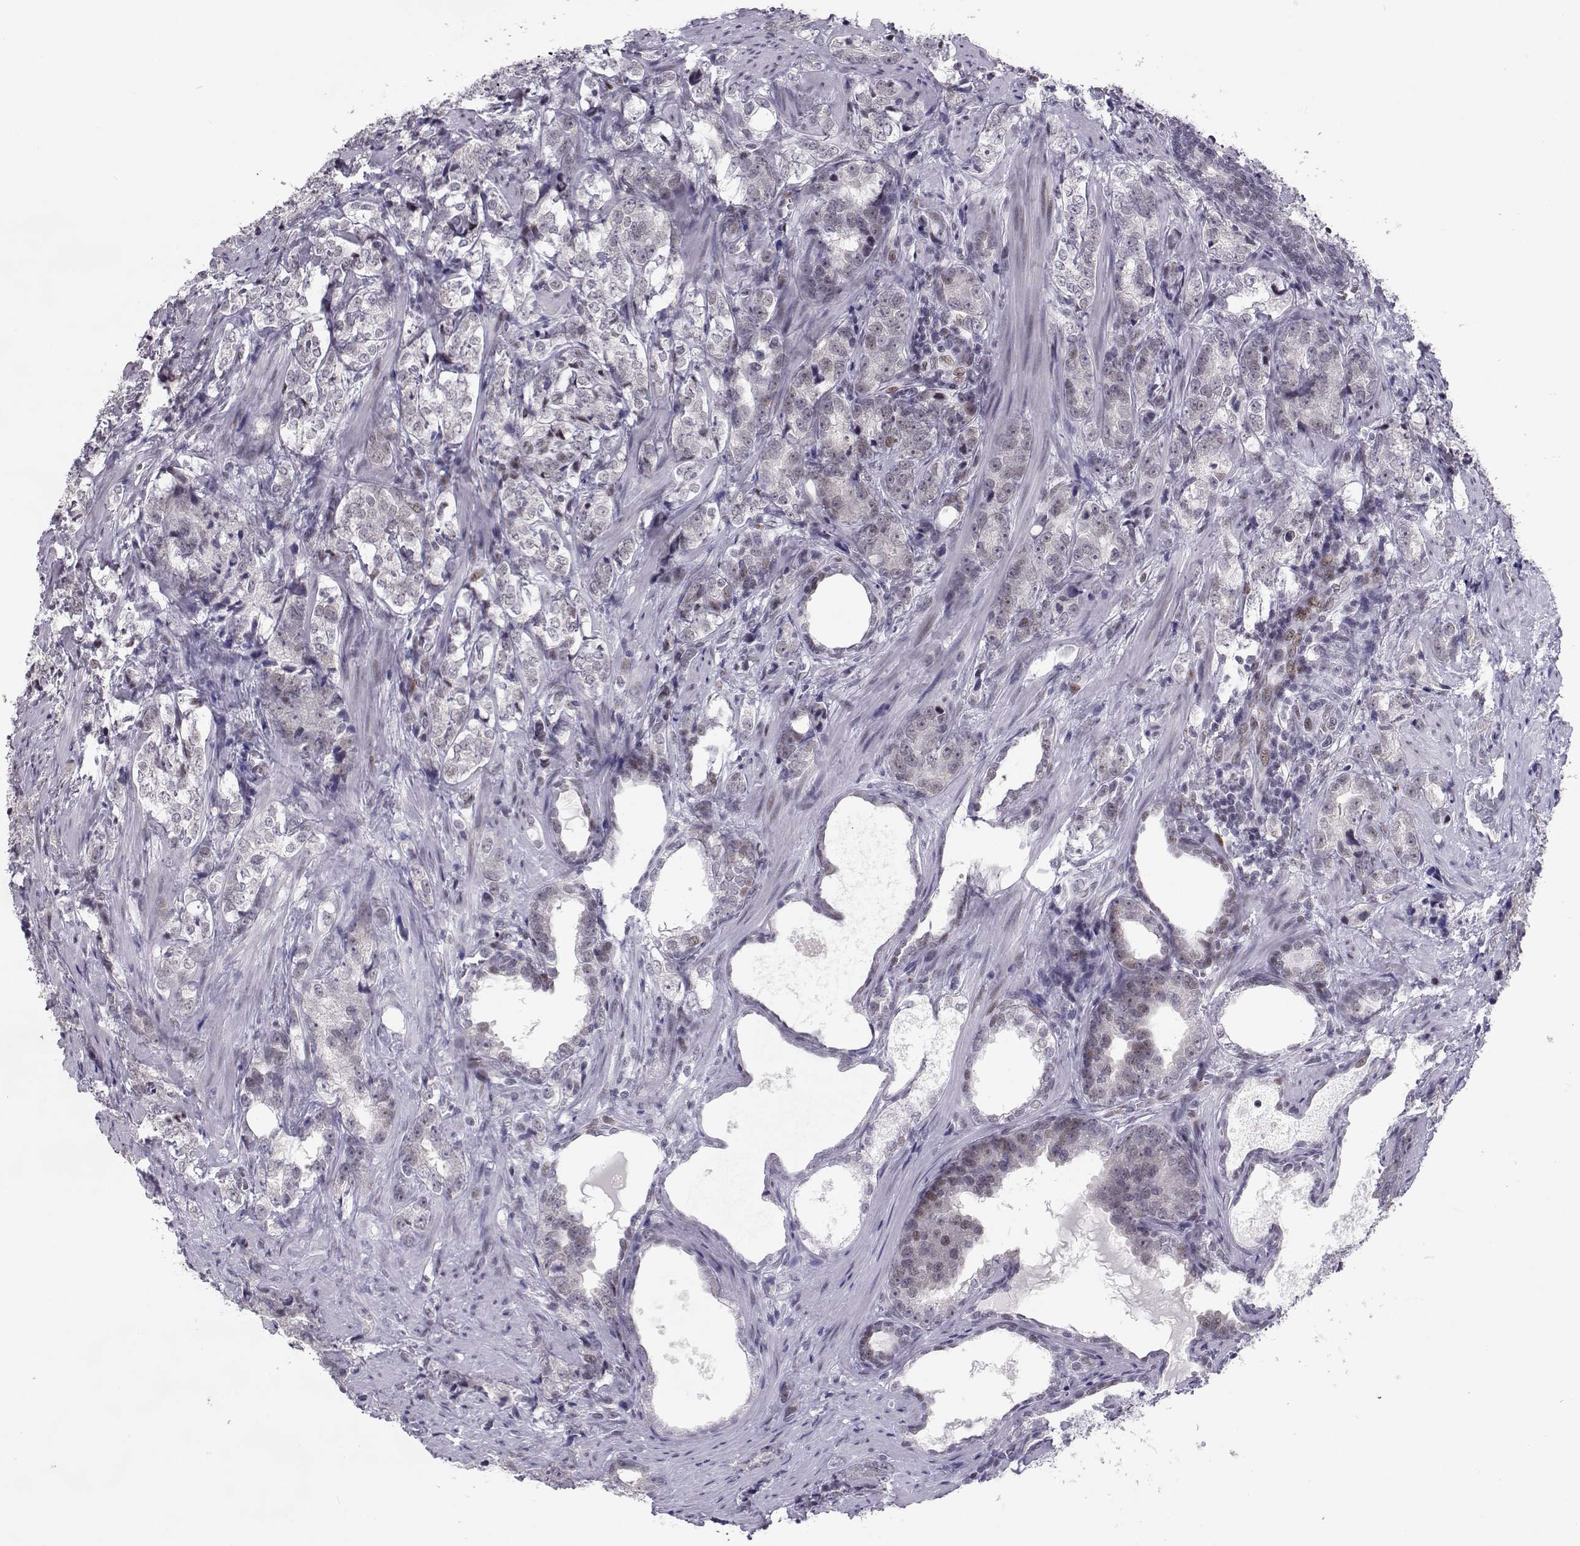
{"staining": {"intensity": "negative", "quantity": "none", "location": "none"}, "tissue": "prostate cancer", "cell_type": "Tumor cells", "image_type": "cancer", "snomed": [{"axis": "morphology", "description": "Adenocarcinoma, NOS"}, {"axis": "topography", "description": "Prostate and seminal vesicle, NOS"}], "caption": "DAB immunohistochemical staining of human prostate adenocarcinoma displays no significant positivity in tumor cells.", "gene": "SIX6", "patient": {"sex": "male", "age": 63}}